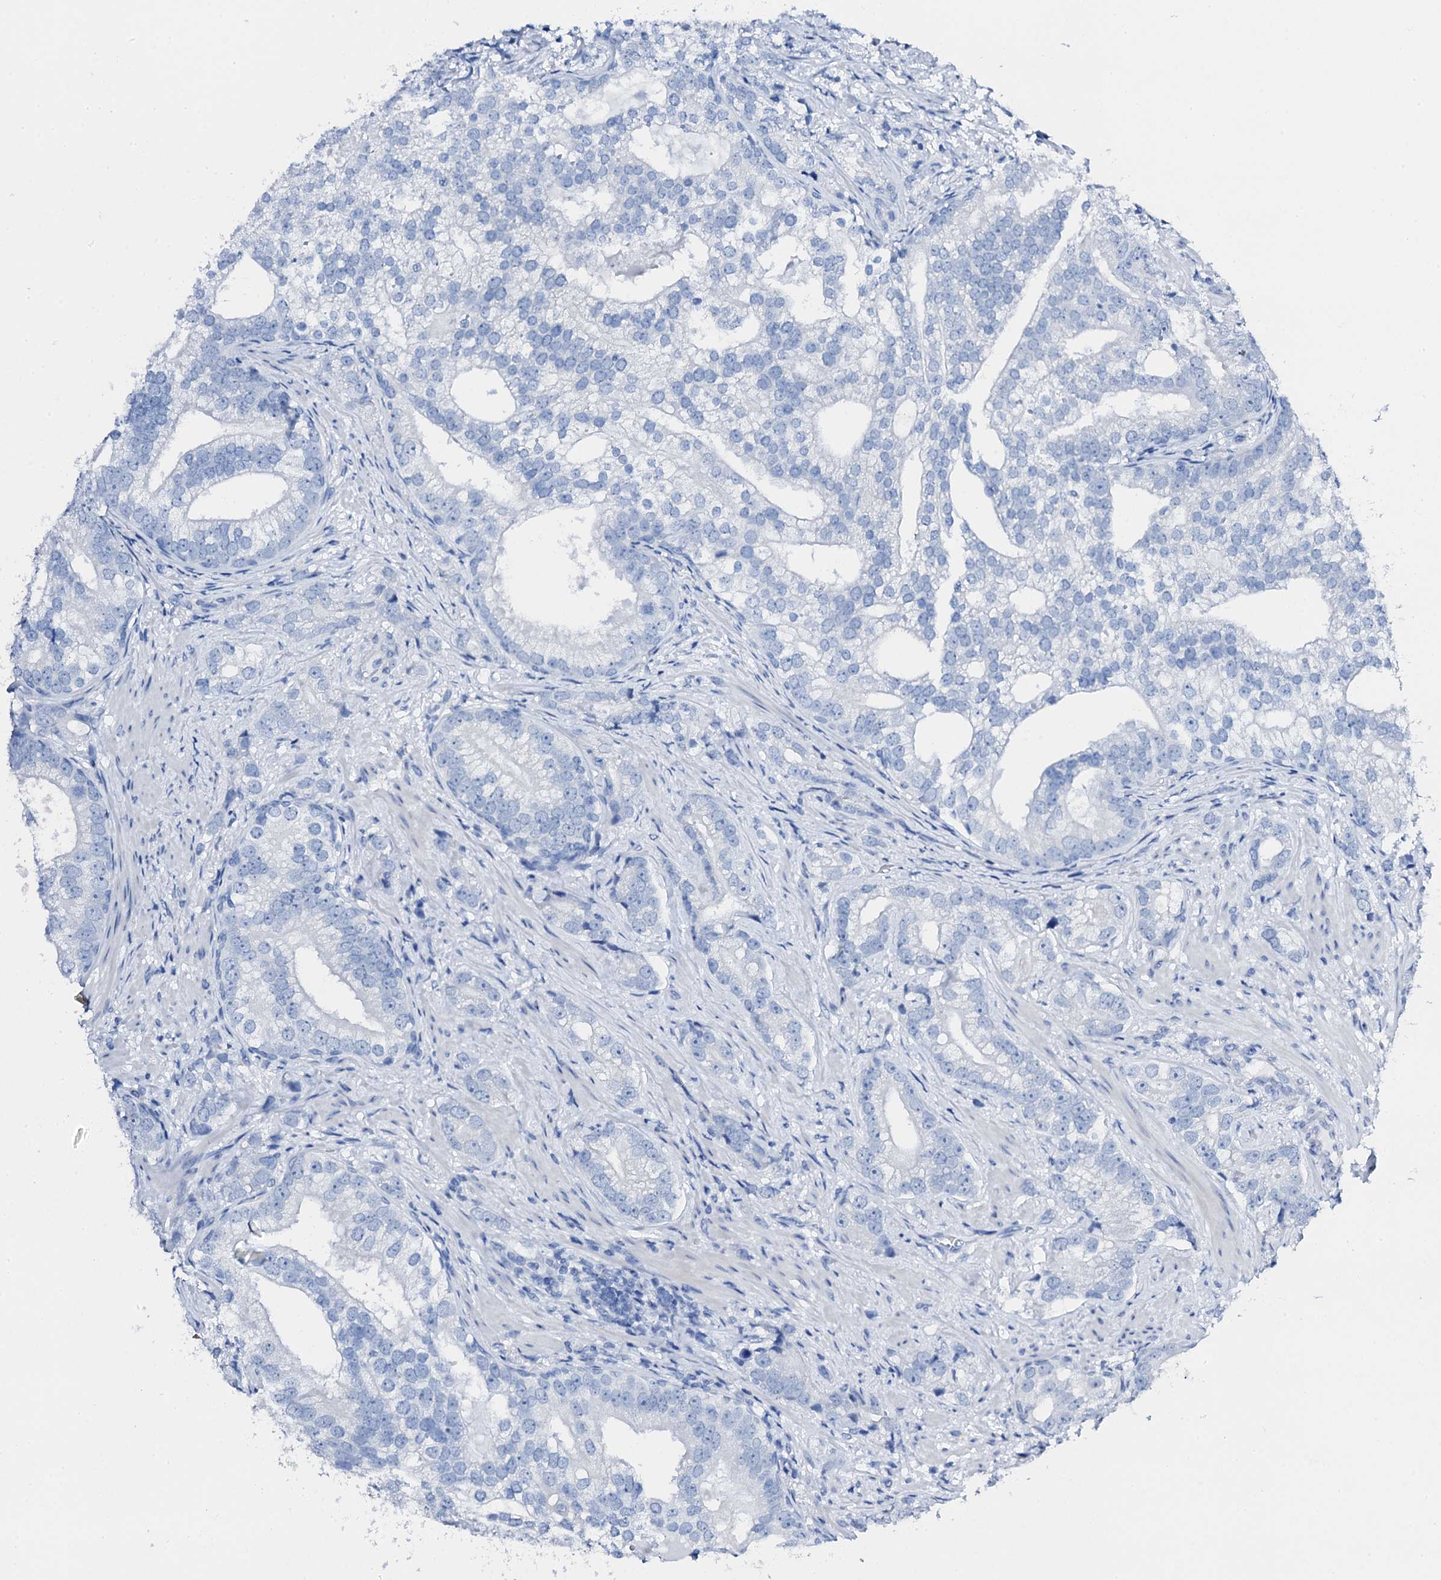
{"staining": {"intensity": "negative", "quantity": "none", "location": "none"}, "tissue": "prostate cancer", "cell_type": "Tumor cells", "image_type": "cancer", "snomed": [{"axis": "morphology", "description": "Adenocarcinoma, High grade"}, {"axis": "topography", "description": "Prostate"}], "caption": "High power microscopy histopathology image of an immunohistochemistry micrograph of prostate adenocarcinoma (high-grade), revealing no significant positivity in tumor cells.", "gene": "PTH", "patient": {"sex": "male", "age": 75}}